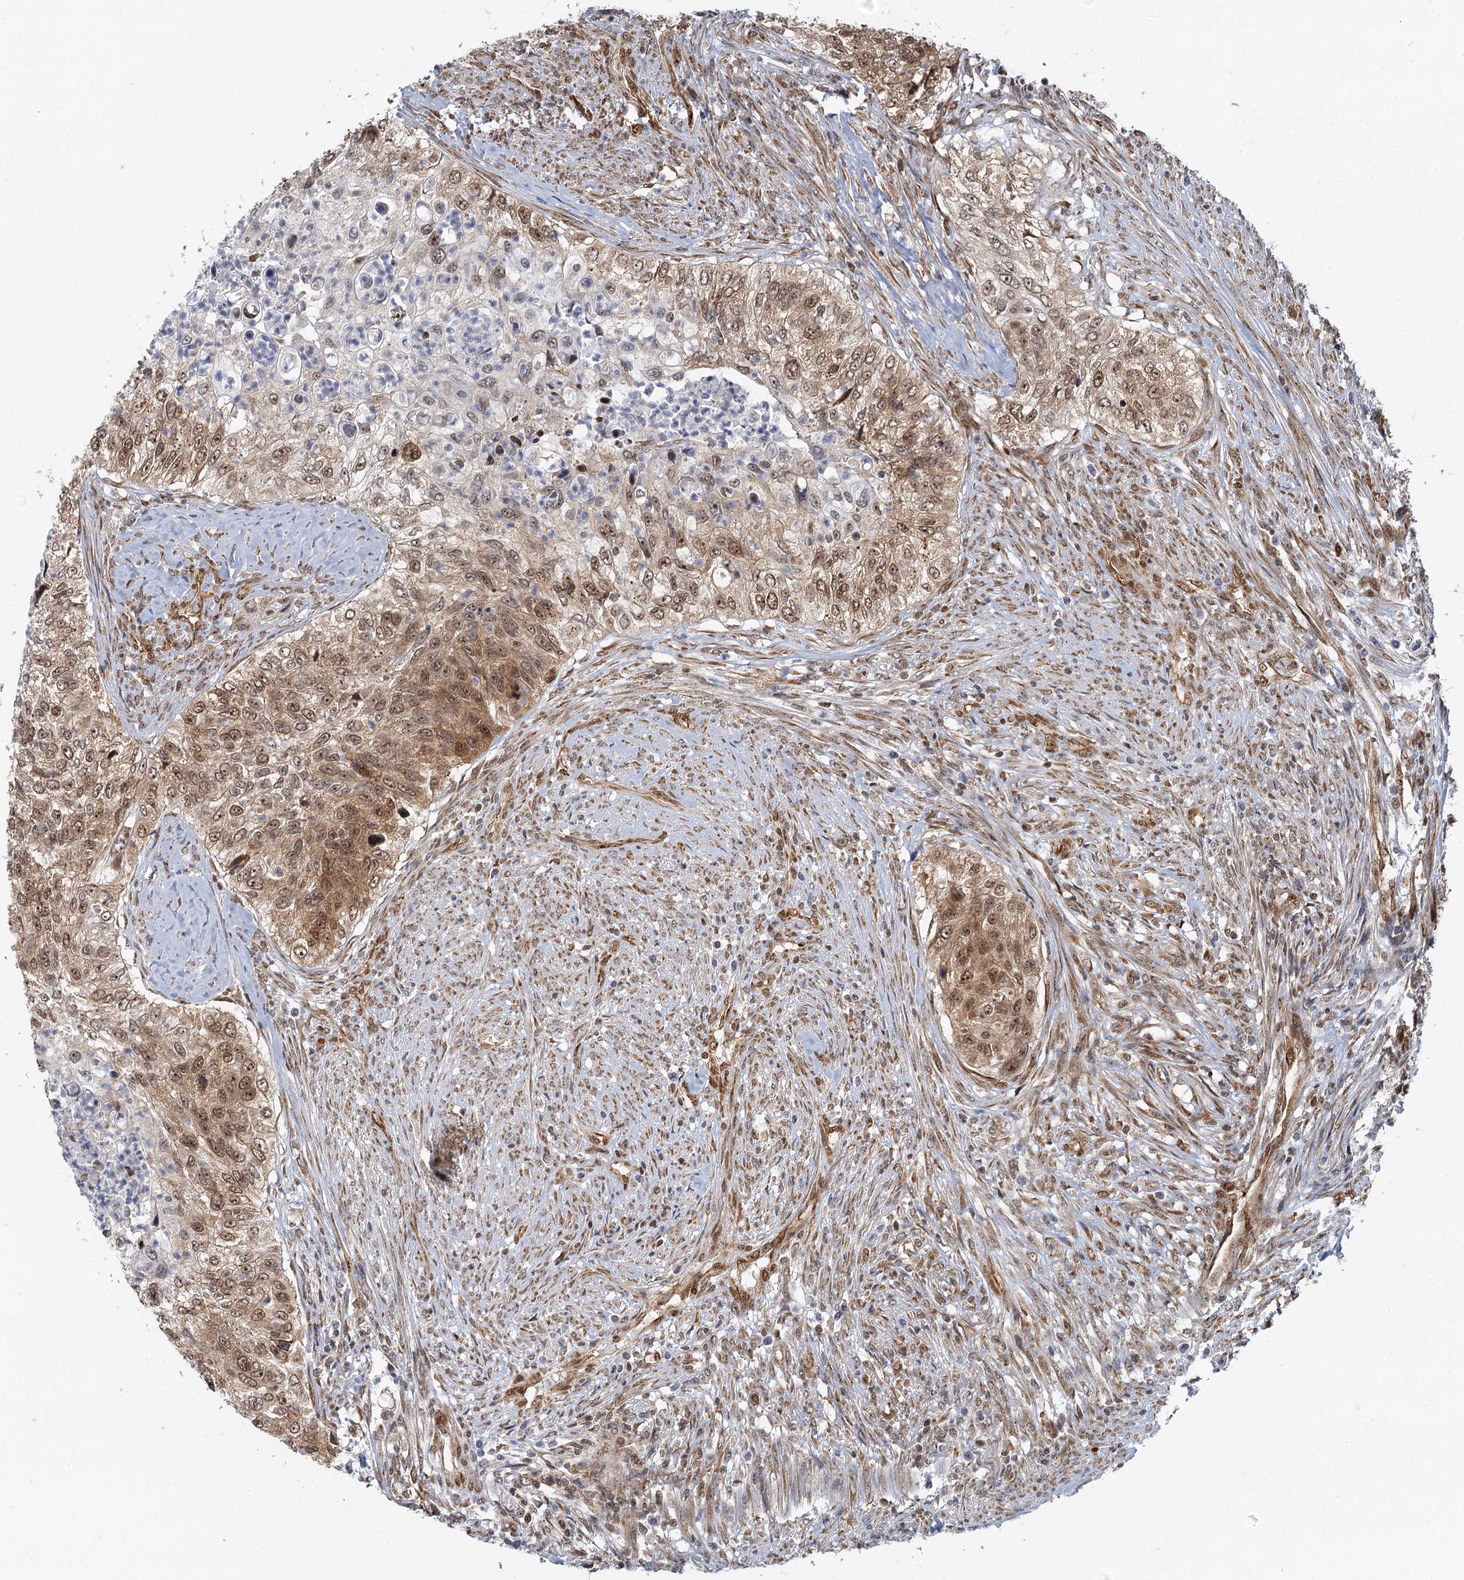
{"staining": {"intensity": "moderate", "quantity": ">75%", "location": "cytoplasmic/membranous,nuclear"}, "tissue": "urothelial cancer", "cell_type": "Tumor cells", "image_type": "cancer", "snomed": [{"axis": "morphology", "description": "Urothelial carcinoma, High grade"}, {"axis": "topography", "description": "Urinary bladder"}], "caption": "High-grade urothelial carcinoma was stained to show a protein in brown. There is medium levels of moderate cytoplasmic/membranous and nuclear expression in approximately >75% of tumor cells.", "gene": "GPATCH11", "patient": {"sex": "female", "age": 60}}